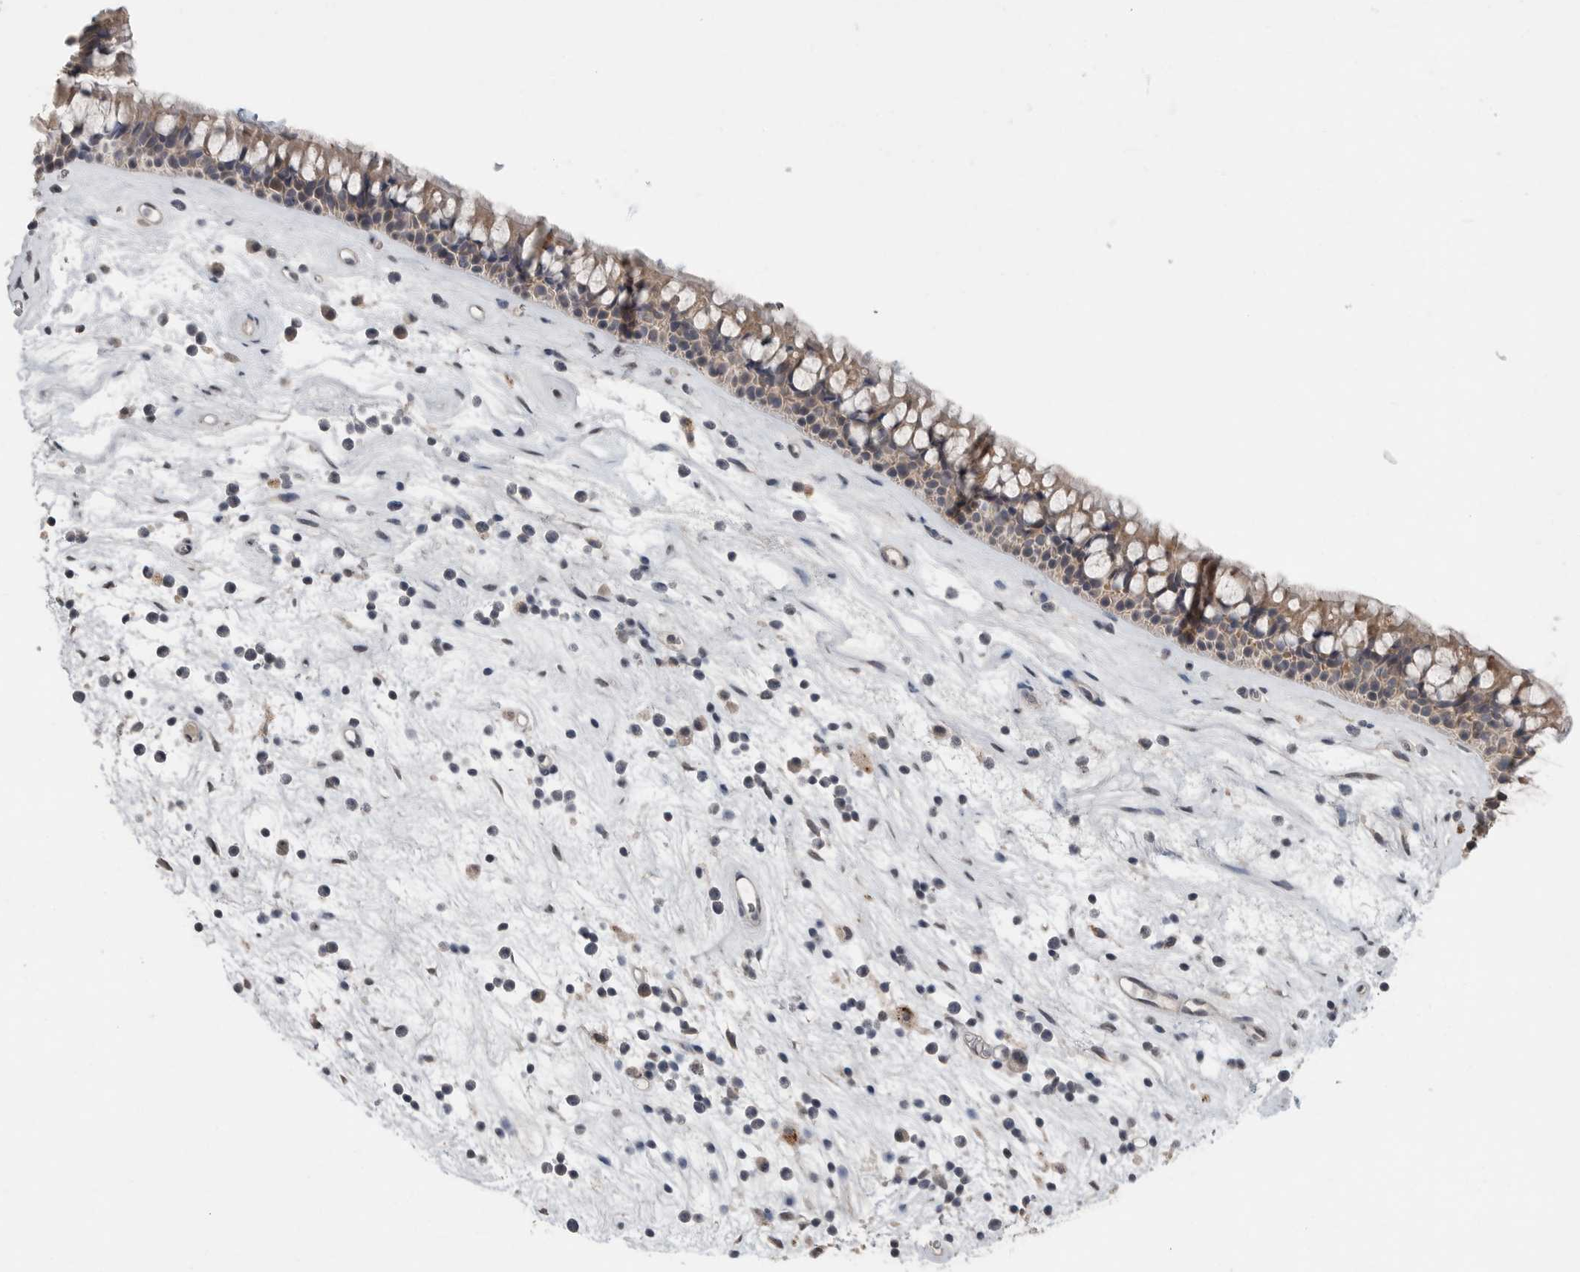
{"staining": {"intensity": "moderate", "quantity": ">75%", "location": "cytoplasmic/membranous"}, "tissue": "nasopharynx", "cell_type": "Respiratory epithelial cells", "image_type": "normal", "snomed": [{"axis": "morphology", "description": "Normal tissue, NOS"}, {"axis": "topography", "description": "Nasopharynx"}], "caption": "DAB (3,3'-diaminobenzidine) immunohistochemical staining of normal nasopharynx displays moderate cytoplasmic/membranous protein positivity in approximately >75% of respiratory epithelial cells. (IHC, brightfield microscopy, high magnification).", "gene": "SCP2", "patient": {"sex": "male", "age": 64}}